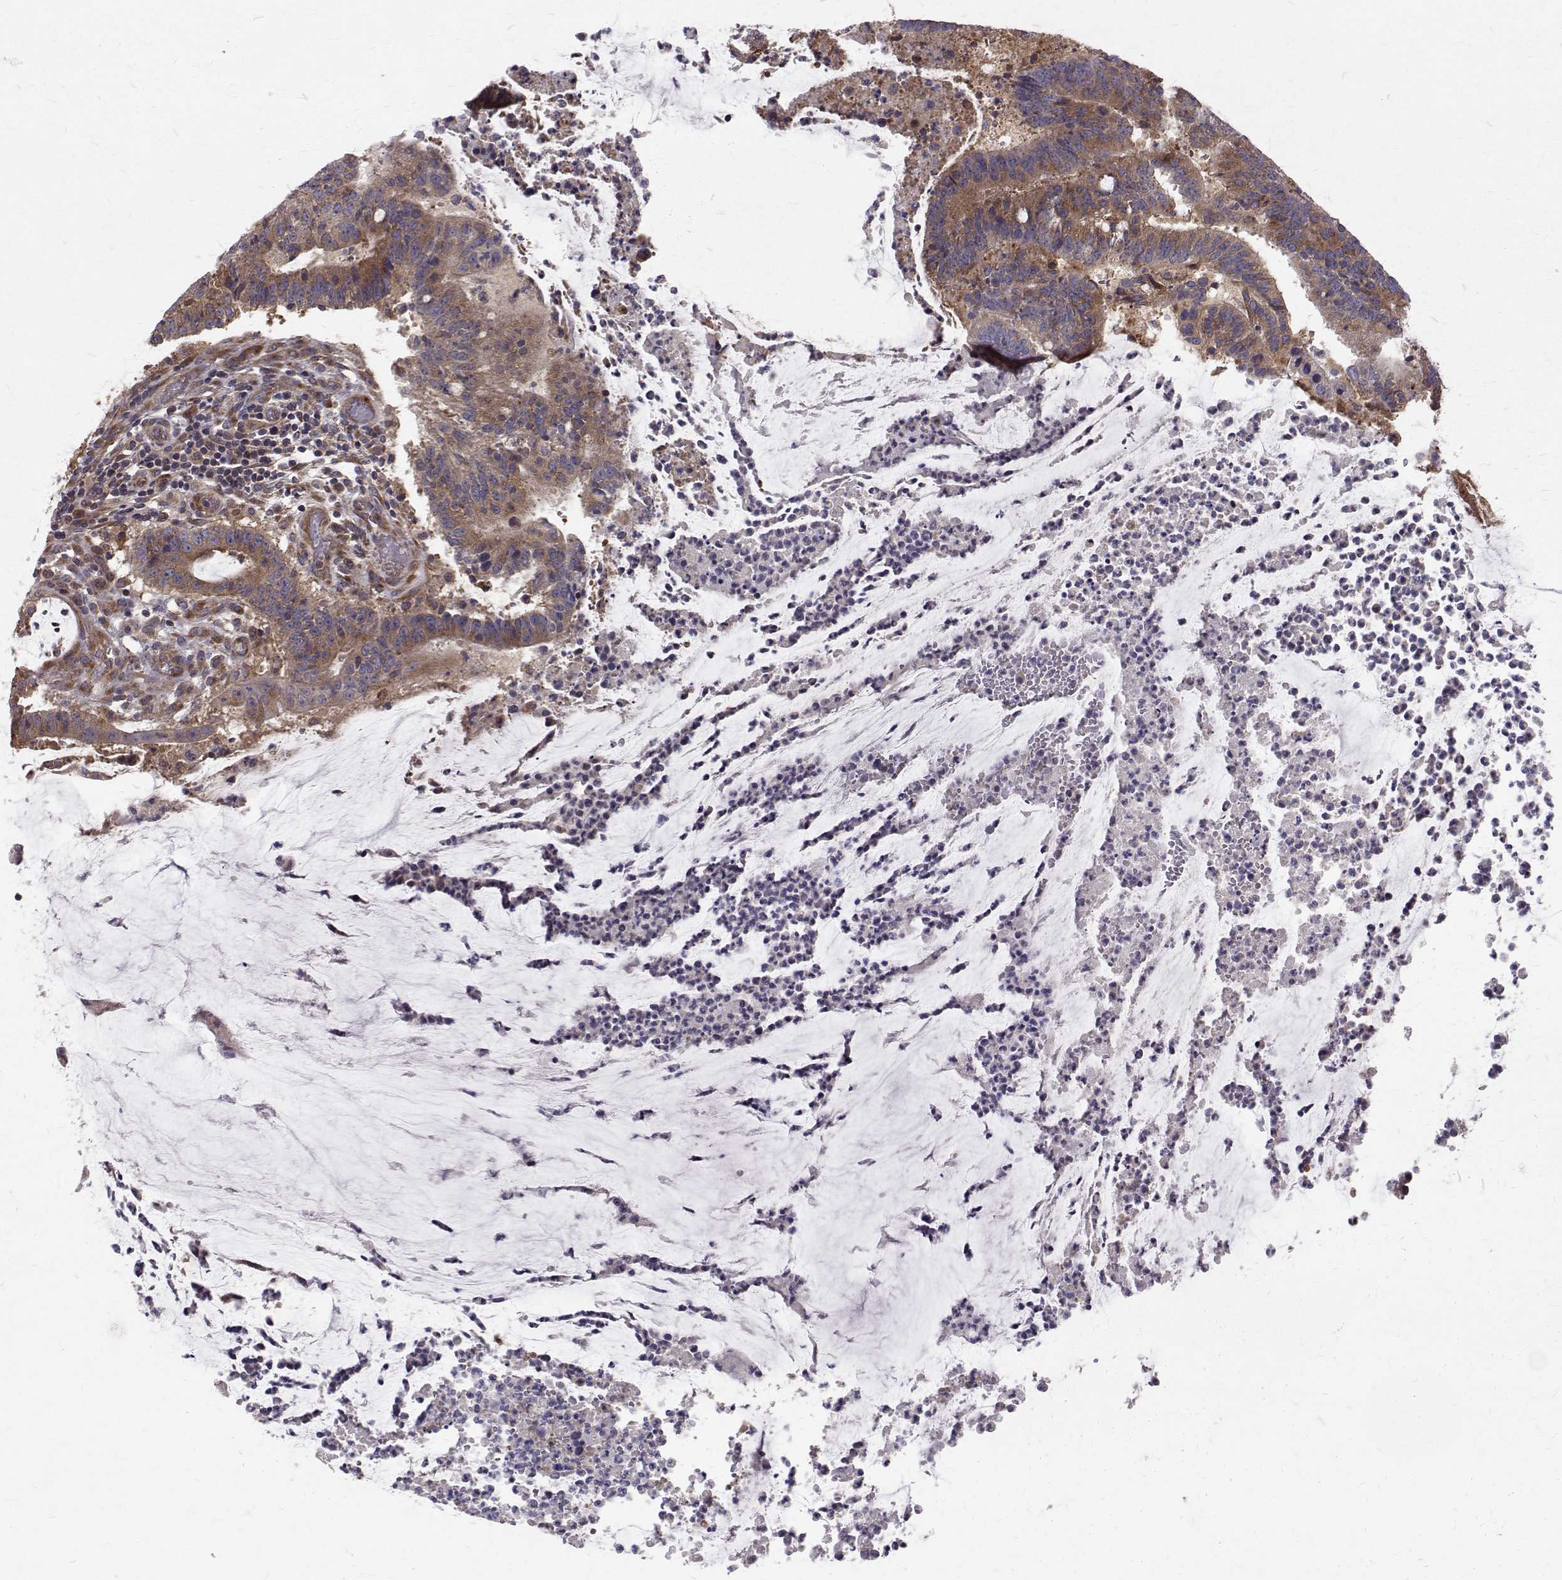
{"staining": {"intensity": "moderate", "quantity": ">75%", "location": "cytoplasmic/membranous"}, "tissue": "colorectal cancer", "cell_type": "Tumor cells", "image_type": "cancer", "snomed": [{"axis": "morphology", "description": "Adenocarcinoma, NOS"}, {"axis": "topography", "description": "Colon"}], "caption": "Tumor cells exhibit medium levels of moderate cytoplasmic/membranous expression in approximately >75% of cells in colorectal cancer (adenocarcinoma).", "gene": "ARFGAP1", "patient": {"sex": "female", "age": 43}}